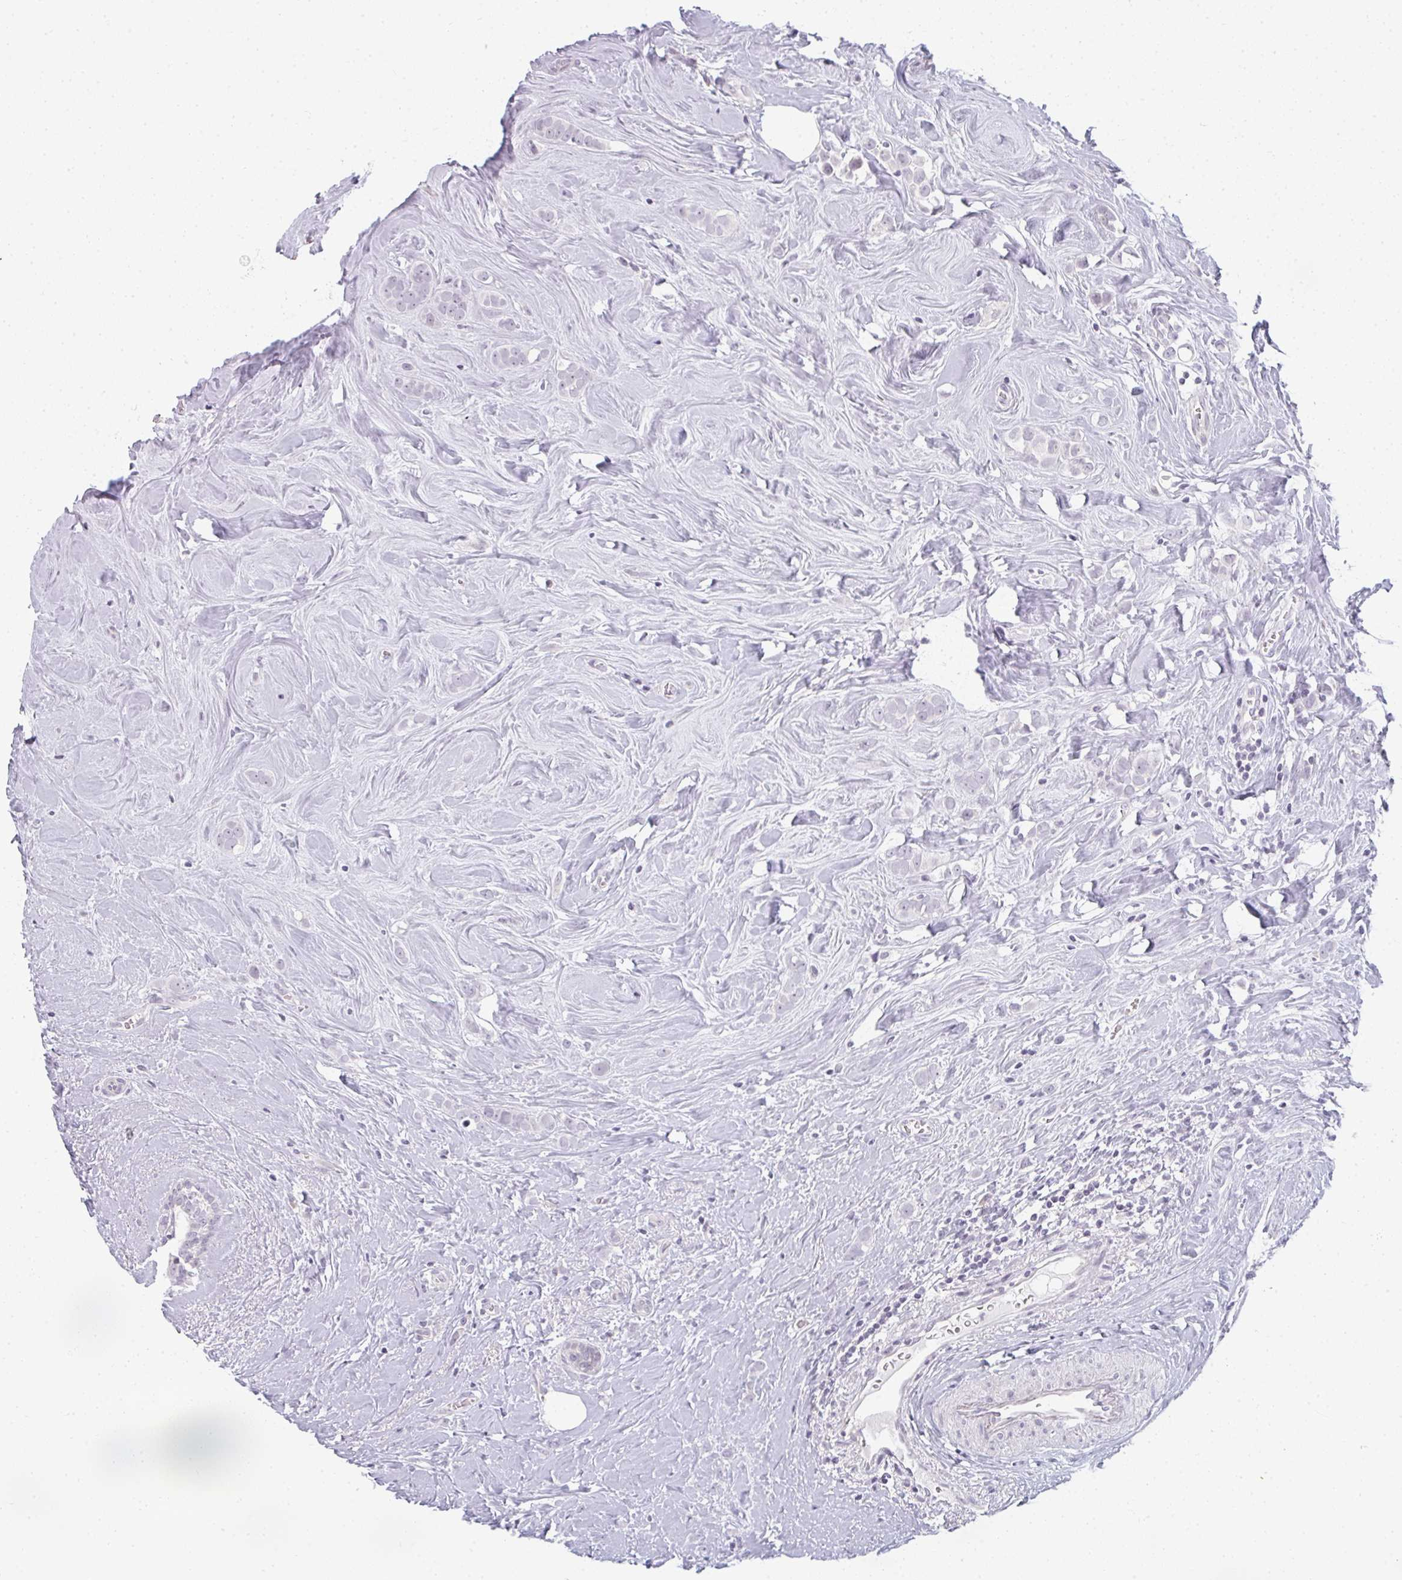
{"staining": {"intensity": "negative", "quantity": "none", "location": "none"}, "tissue": "breast cancer", "cell_type": "Tumor cells", "image_type": "cancer", "snomed": [{"axis": "morphology", "description": "Duct carcinoma"}, {"axis": "topography", "description": "Breast"}], "caption": "Histopathology image shows no protein positivity in tumor cells of breast invasive ductal carcinoma tissue.", "gene": "RBBP6", "patient": {"sex": "female", "age": 80}}